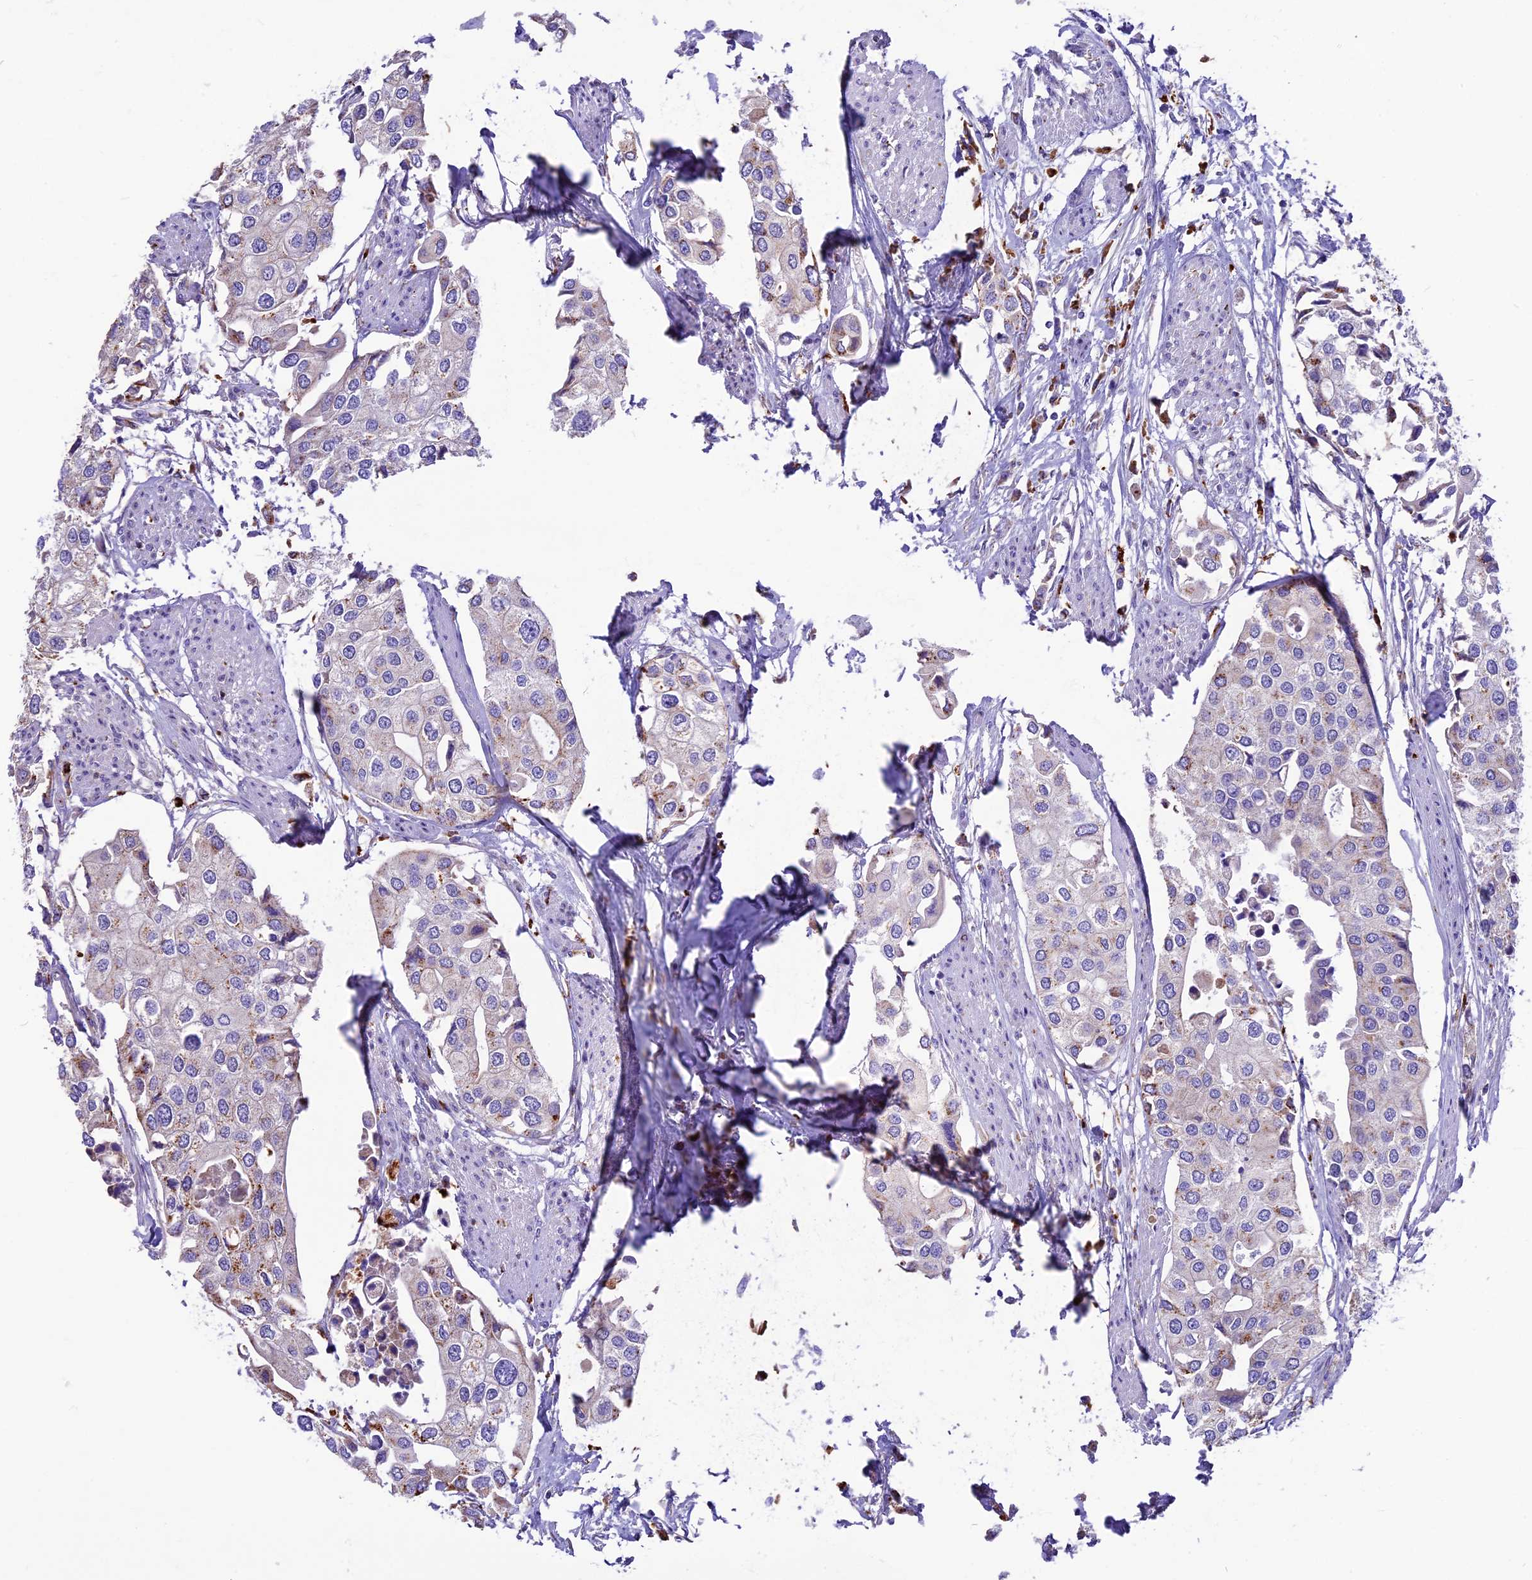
{"staining": {"intensity": "weak", "quantity": "<25%", "location": "cytoplasmic/membranous"}, "tissue": "urothelial cancer", "cell_type": "Tumor cells", "image_type": "cancer", "snomed": [{"axis": "morphology", "description": "Urothelial carcinoma, High grade"}, {"axis": "topography", "description": "Urinary bladder"}], "caption": "Tumor cells show no significant staining in urothelial cancer.", "gene": "THRSP", "patient": {"sex": "male", "age": 64}}